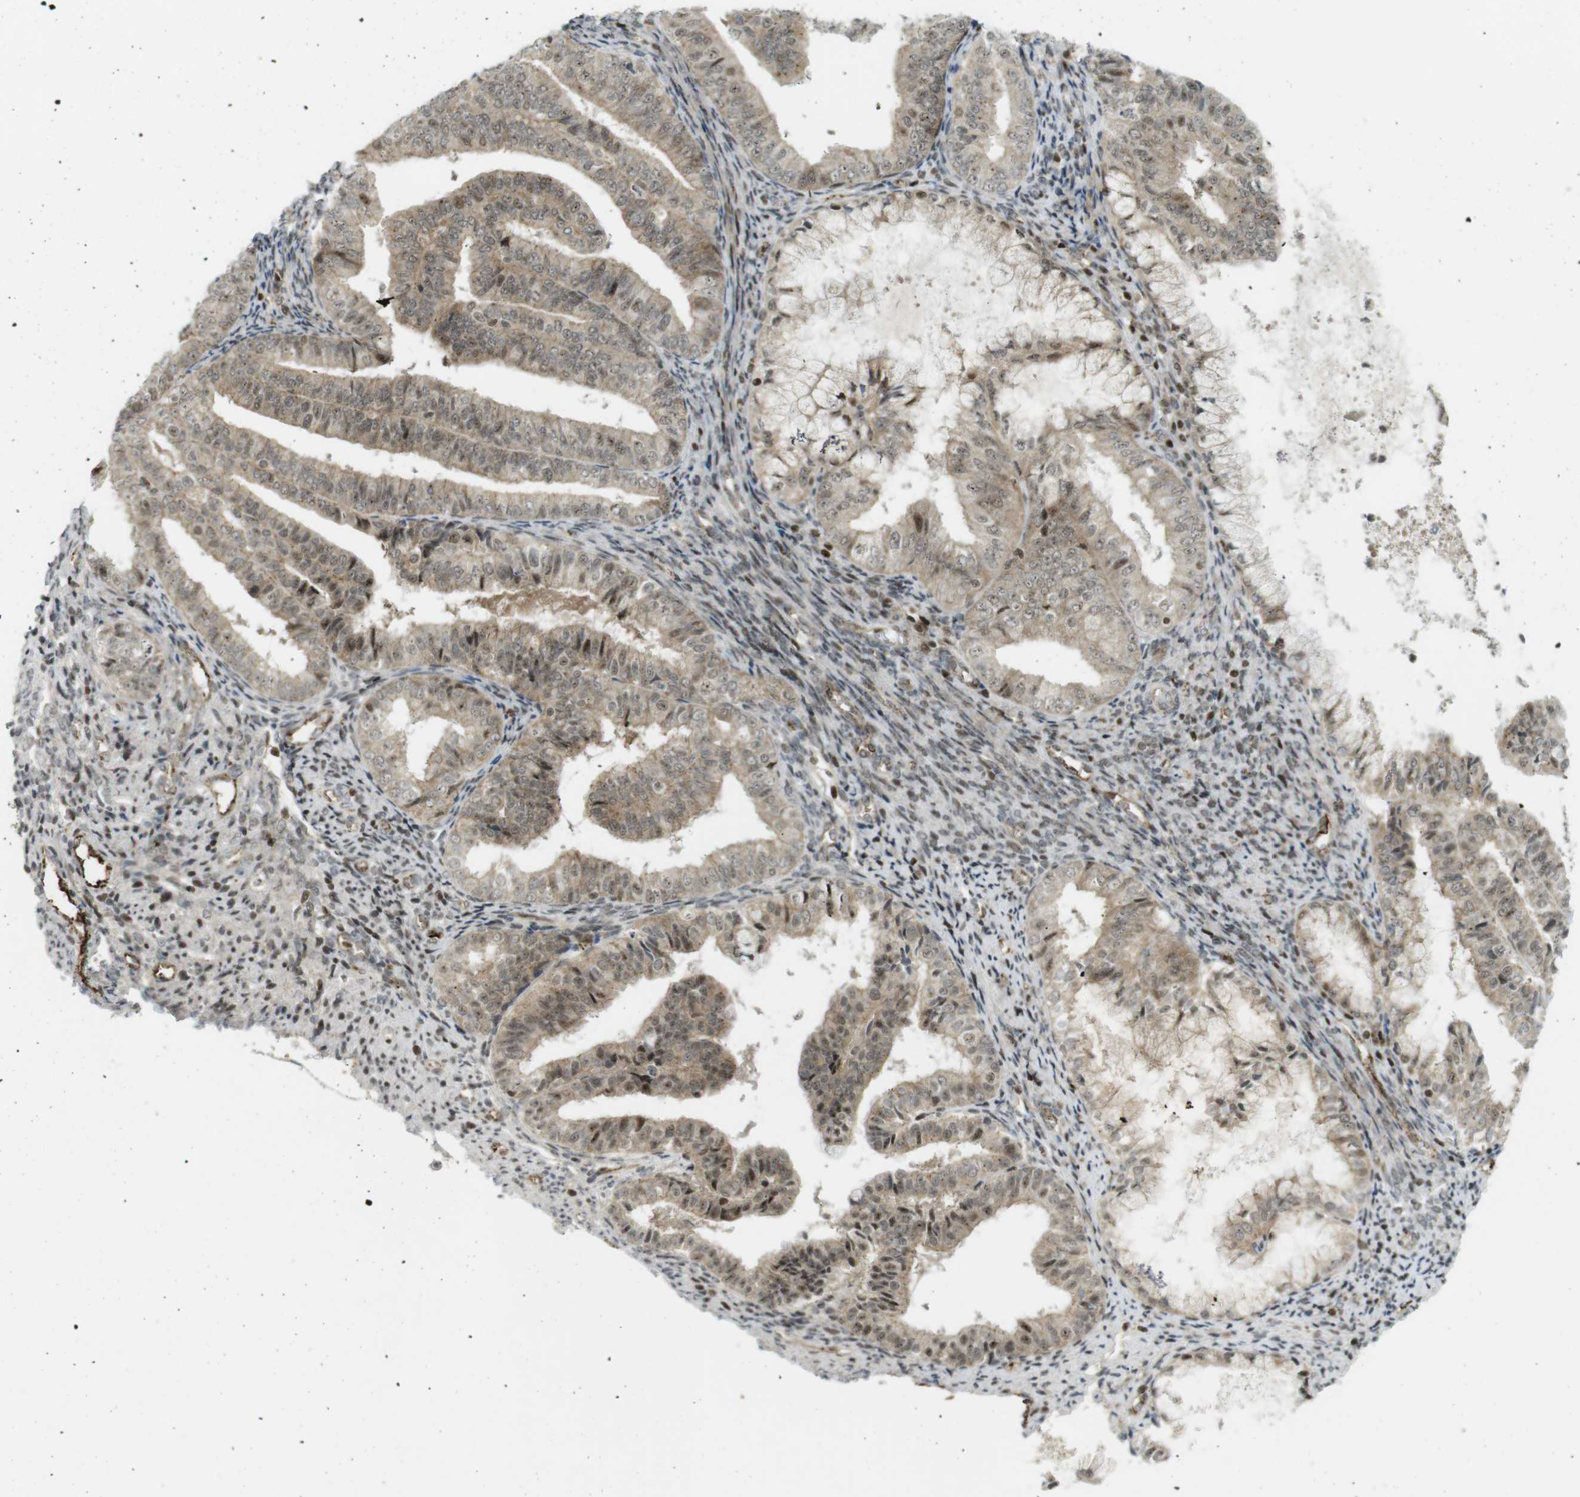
{"staining": {"intensity": "moderate", "quantity": ">75%", "location": "cytoplasmic/membranous,nuclear"}, "tissue": "endometrial cancer", "cell_type": "Tumor cells", "image_type": "cancer", "snomed": [{"axis": "morphology", "description": "Adenocarcinoma, NOS"}, {"axis": "topography", "description": "Endometrium"}], "caption": "Adenocarcinoma (endometrial) stained for a protein exhibits moderate cytoplasmic/membranous and nuclear positivity in tumor cells.", "gene": "PPP1R13B", "patient": {"sex": "female", "age": 63}}